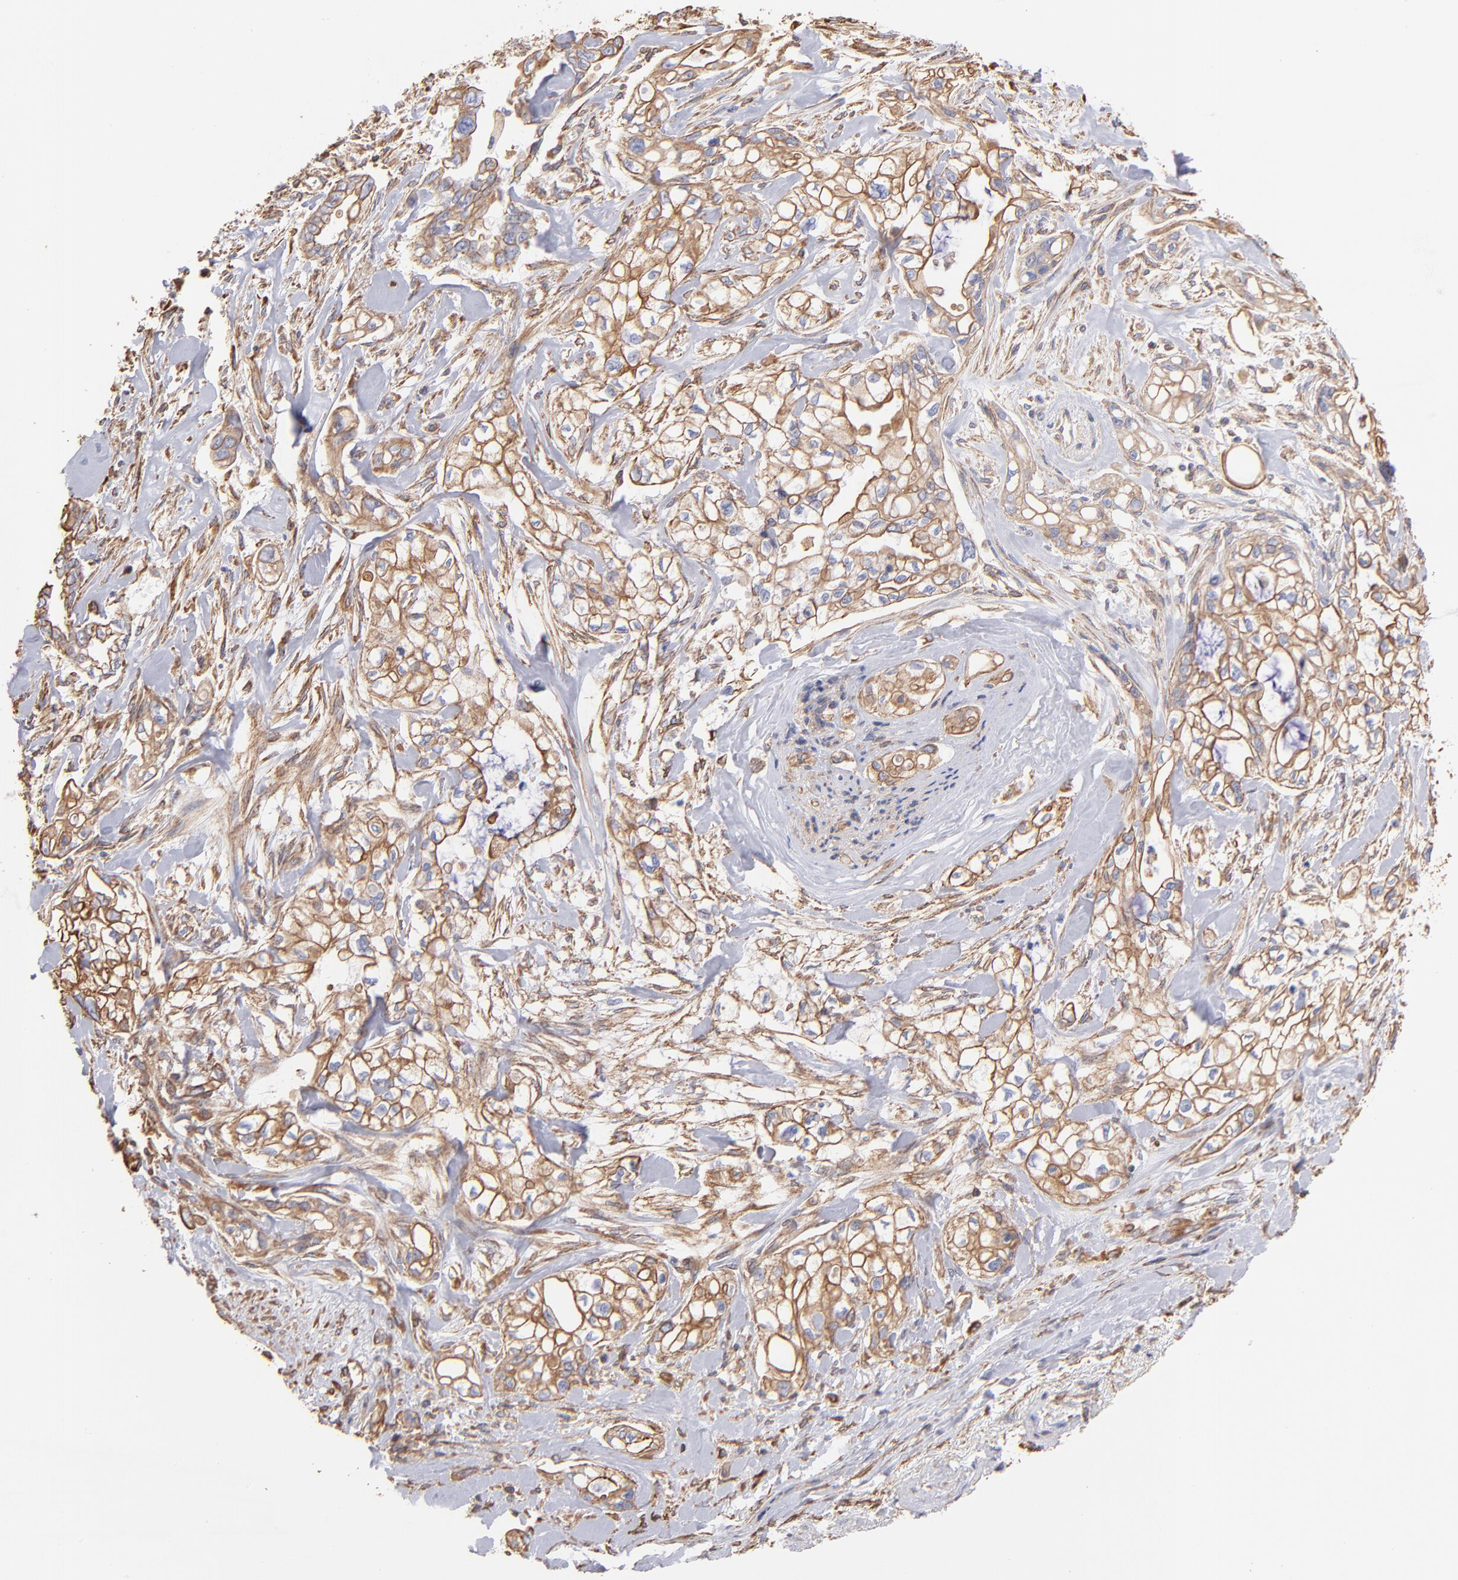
{"staining": {"intensity": "strong", "quantity": "25%-75%", "location": "cytoplasmic/membranous"}, "tissue": "pancreatic cancer", "cell_type": "Tumor cells", "image_type": "cancer", "snomed": [{"axis": "morphology", "description": "Normal tissue, NOS"}, {"axis": "topography", "description": "Pancreas"}], "caption": "A photomicrograph showing strong cytoplasmic/membranous staining in approximately 25%-75% of tumor cells in pancreatic cancer, as visualized by brown immunohistochemical staining.", "gene": "PLEC", "patient": {"sex": "male", "age": 42}}